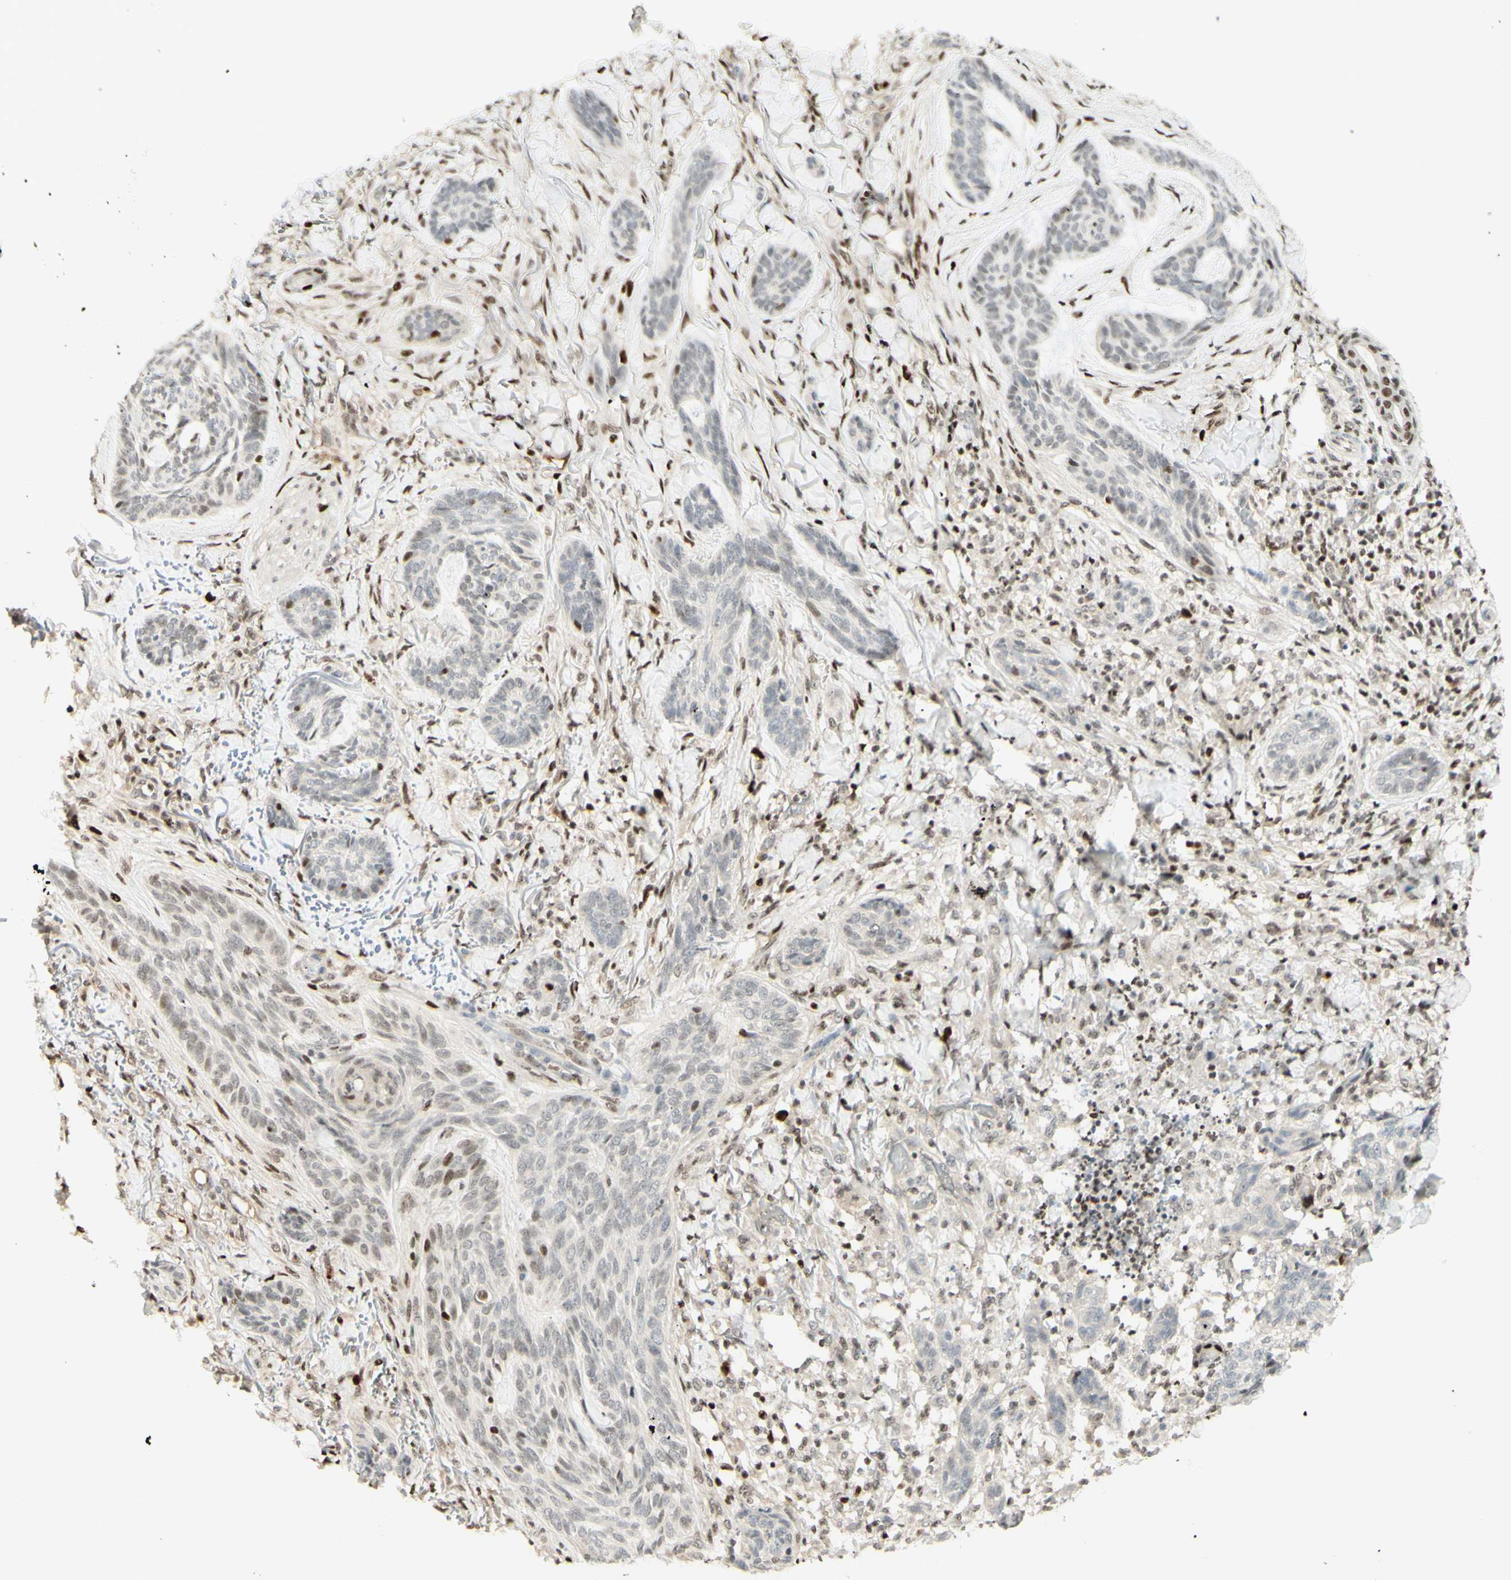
{"staining": {"intensity": "weak", "quantity": "<25%", "location": "nuclear"}, "tissue": "skin cancer", "cell_type": "Tumor cells", "image_type": "cancer", "snomed": [{"axis": "morphology", "description": "Basal cell carcinoma"}, {"axis": "topography", "description": "Skin"}], "caption": "Tumor cells show no significant expression in basal cell carcinoma (skin).", "gene": "CDKL5", "patient": {"sex": "male", "age": 43}}